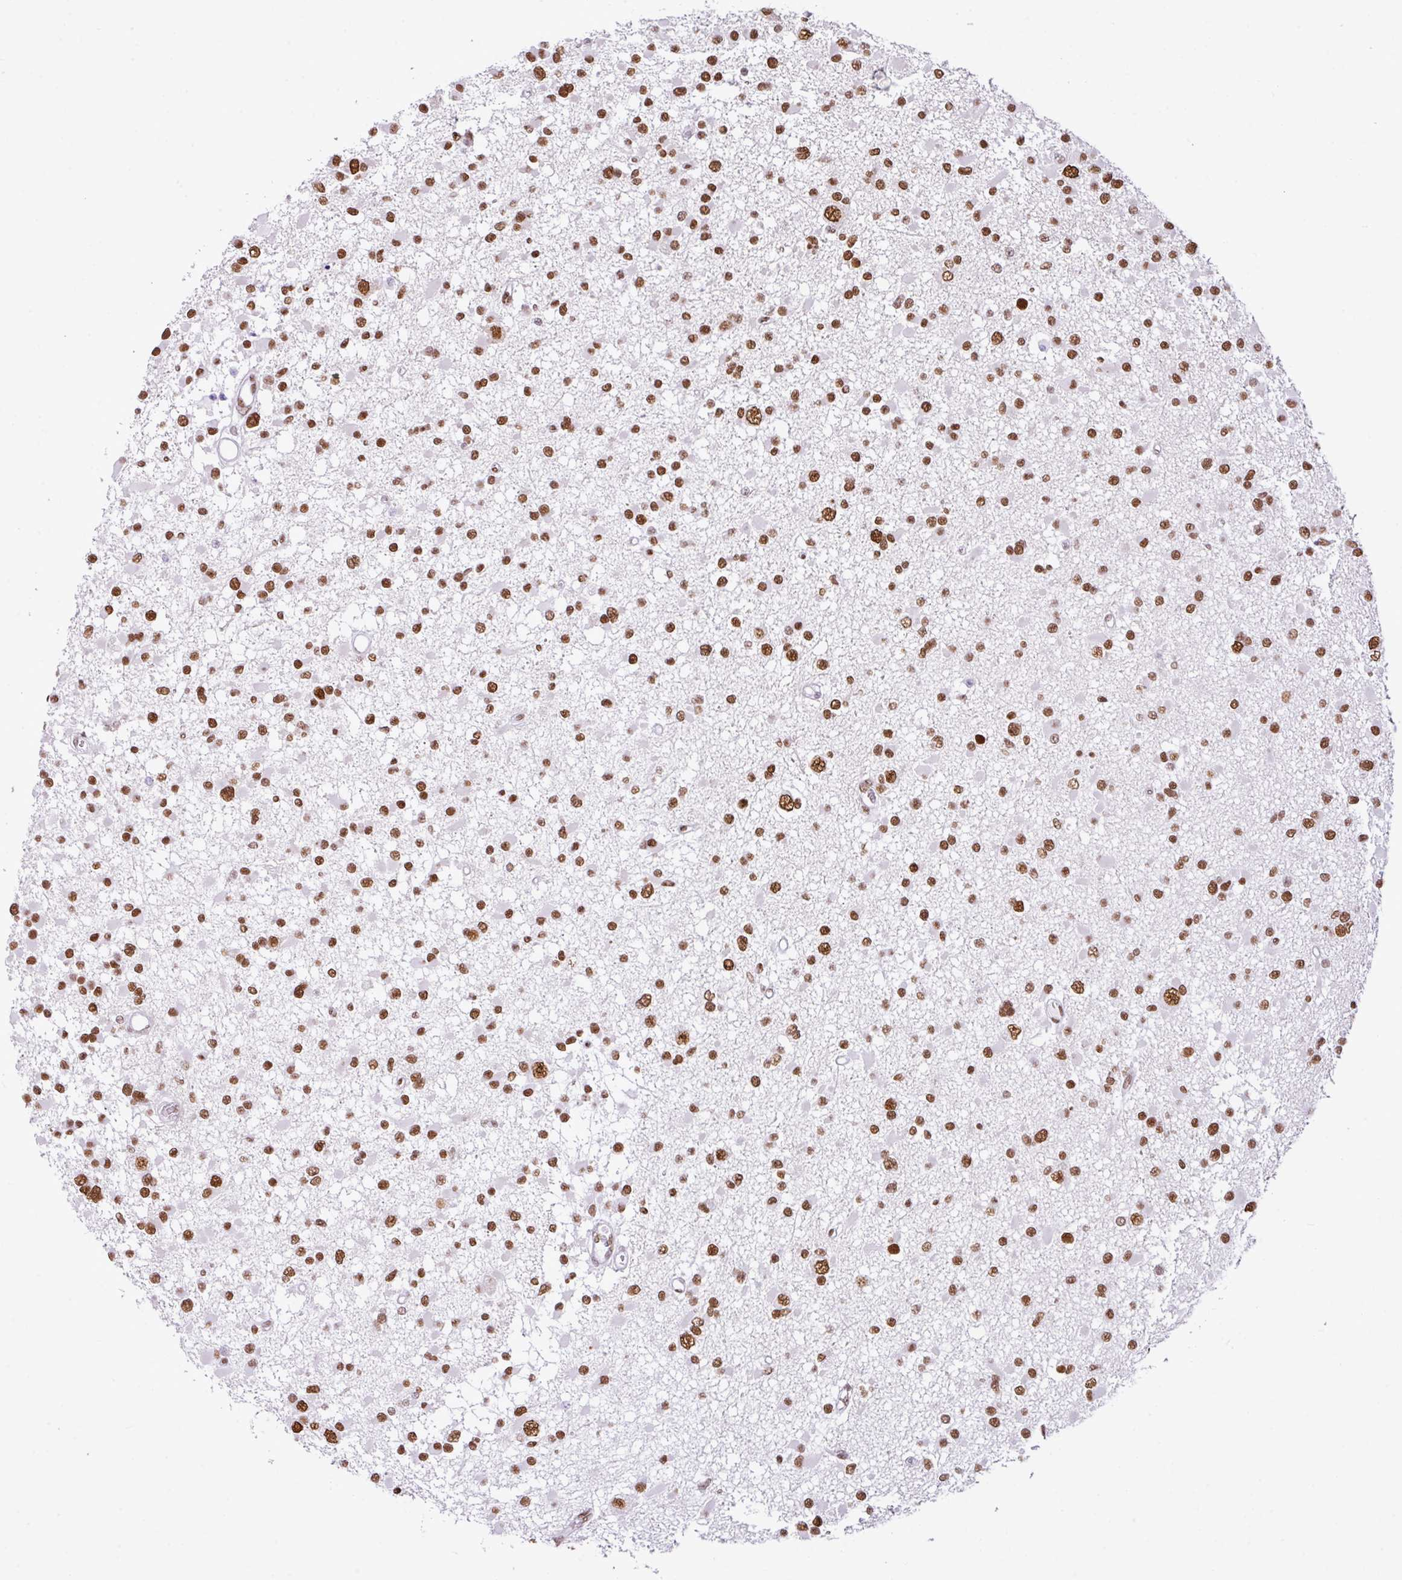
{"staining": {"intensity": "moderate", "quantity": ">75%", "location": "nuclear"}, "tissue": "glioma", "cell_type": "Tumor cells", "image_type": "cancer", "snomed": [{"axis": "morphology", "description": "Glioma, malignant, Low grade"}, {"axis": "topography", "description": "Brain"}], "caption": "A histopathology image showing moderate nuclear positivity in about >75% of tumor cells in malignant low-grade glioma, as visualized by brown immunohistochemical staining.", "gene": "RARG", "patient": {"sex": "female", "age": 22}}